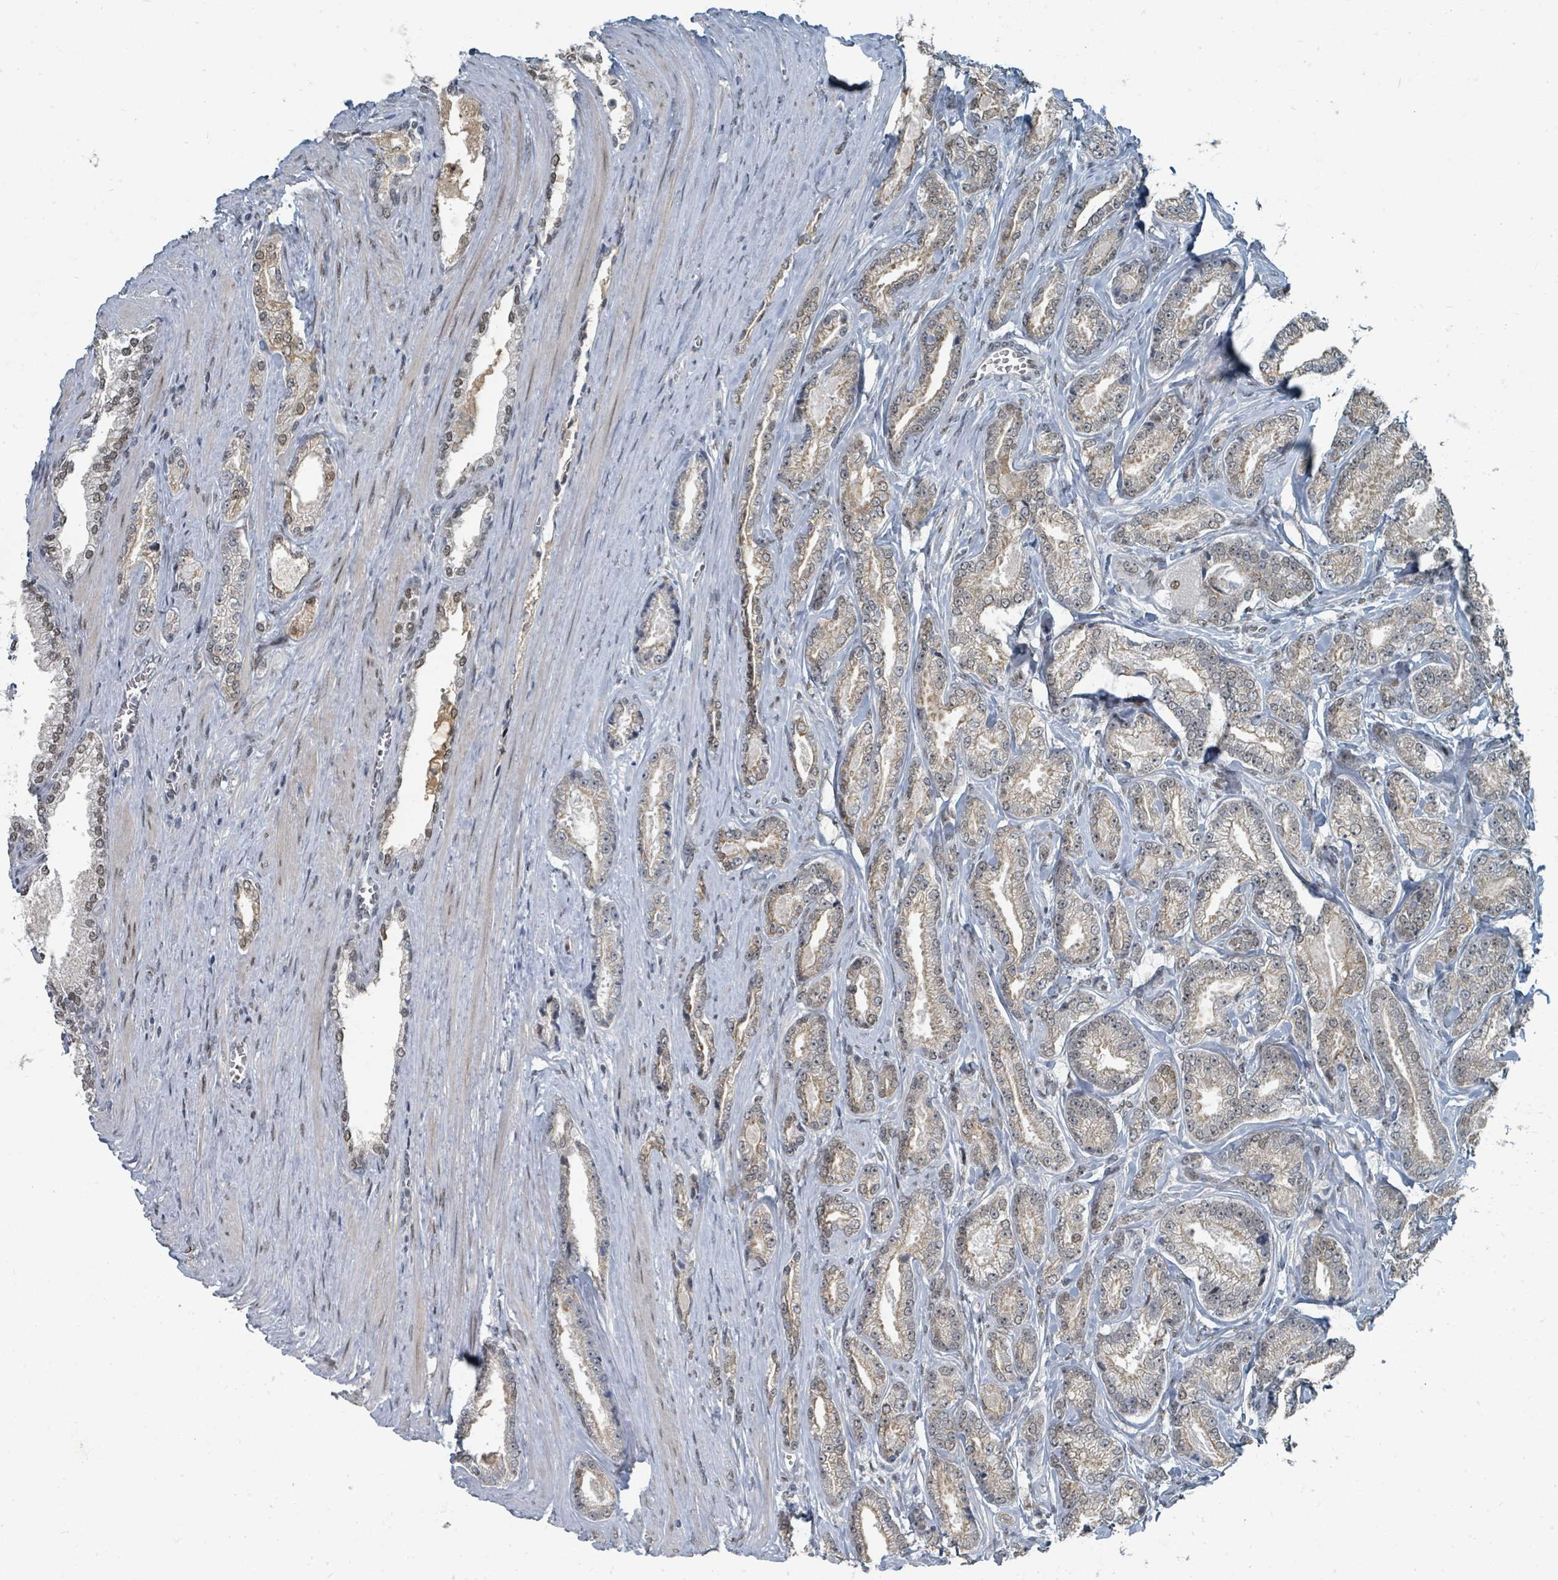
{"staining": {"intensity": "weak", "quantity": "25%-75%", "location": "cytoplasmic/membranous"}, "tissue": "prostate cancer", "cell_type": "Tumor cells", "image_type": "cancer", "snomed": [{"axis": "morphology", "description": "Adenocarcinoma, NOS"}, {"axis": "topography", "description": "Prostate and seminal vesicle, NOS"}], "caption": "Protein positivity by immunohistochemistry (IHC) reveals weak cytoplasmic/membranous expression in approximately 25%-75% of tumor cells in prostate cancer.", "gene": "UCK1", "patient": {"sex": "male", "age": 76}}